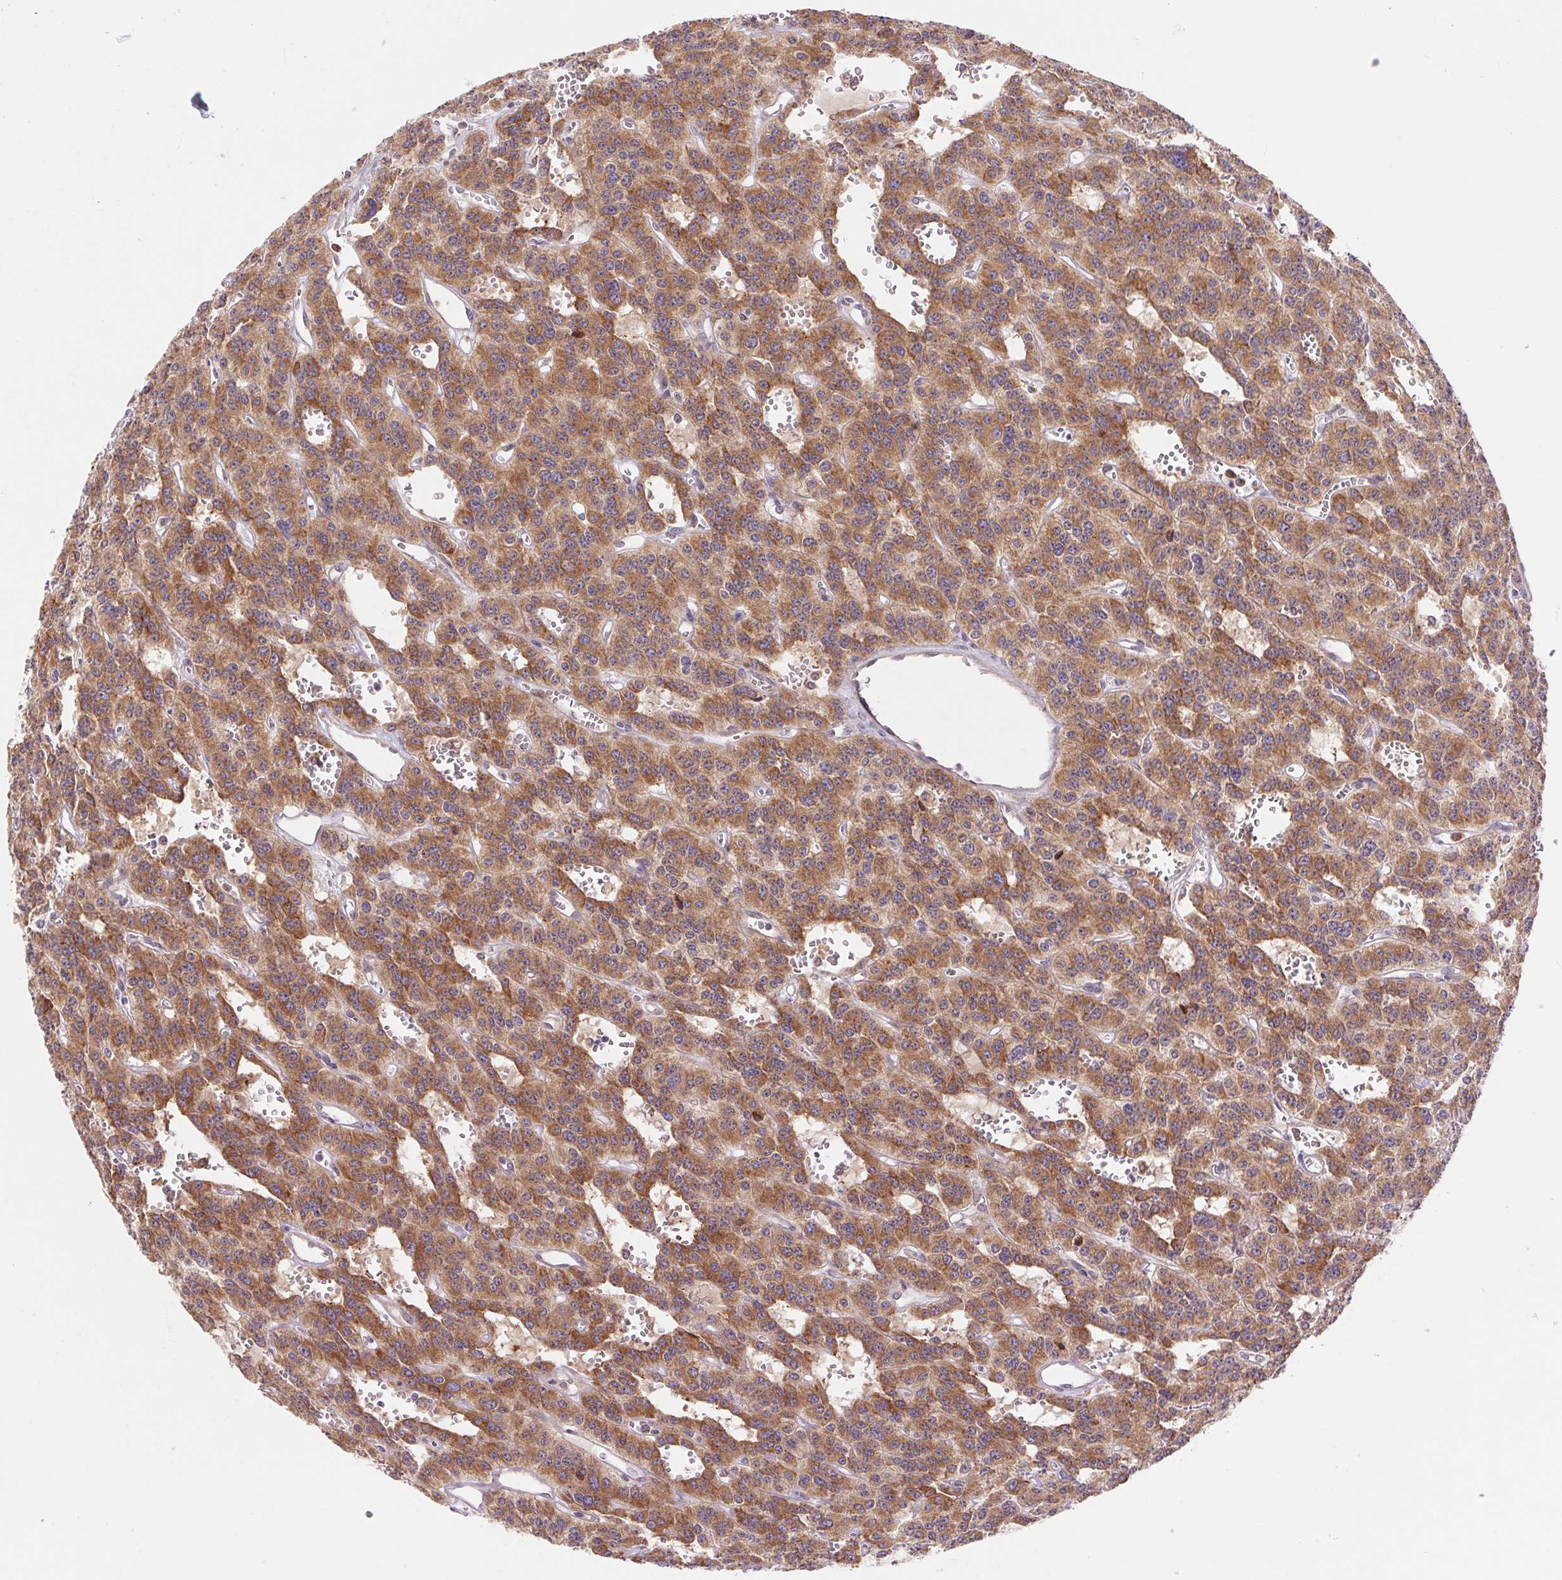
{"staining": {"intensity": "moderate", "quantity": ">75%", "location": "cytoplasmic/membranous"}, "tissue": "carcinoid", "cell_type": "Tumor cells", "image_type": "cancer", "snomed": [{"axis": "morphology", "description": "Carcinoid, malignant, NOS"}, {"axis": "topography", "description": "Lung"}], "caption": "Carcinoid was stained to show a protein in brown. There is medium levels of moderate cytoplasmic/membranous positivity in approximately >75% of tumor cells.", "gene": "KLHL20", "patient": {"sex": "female", "age": 71}}